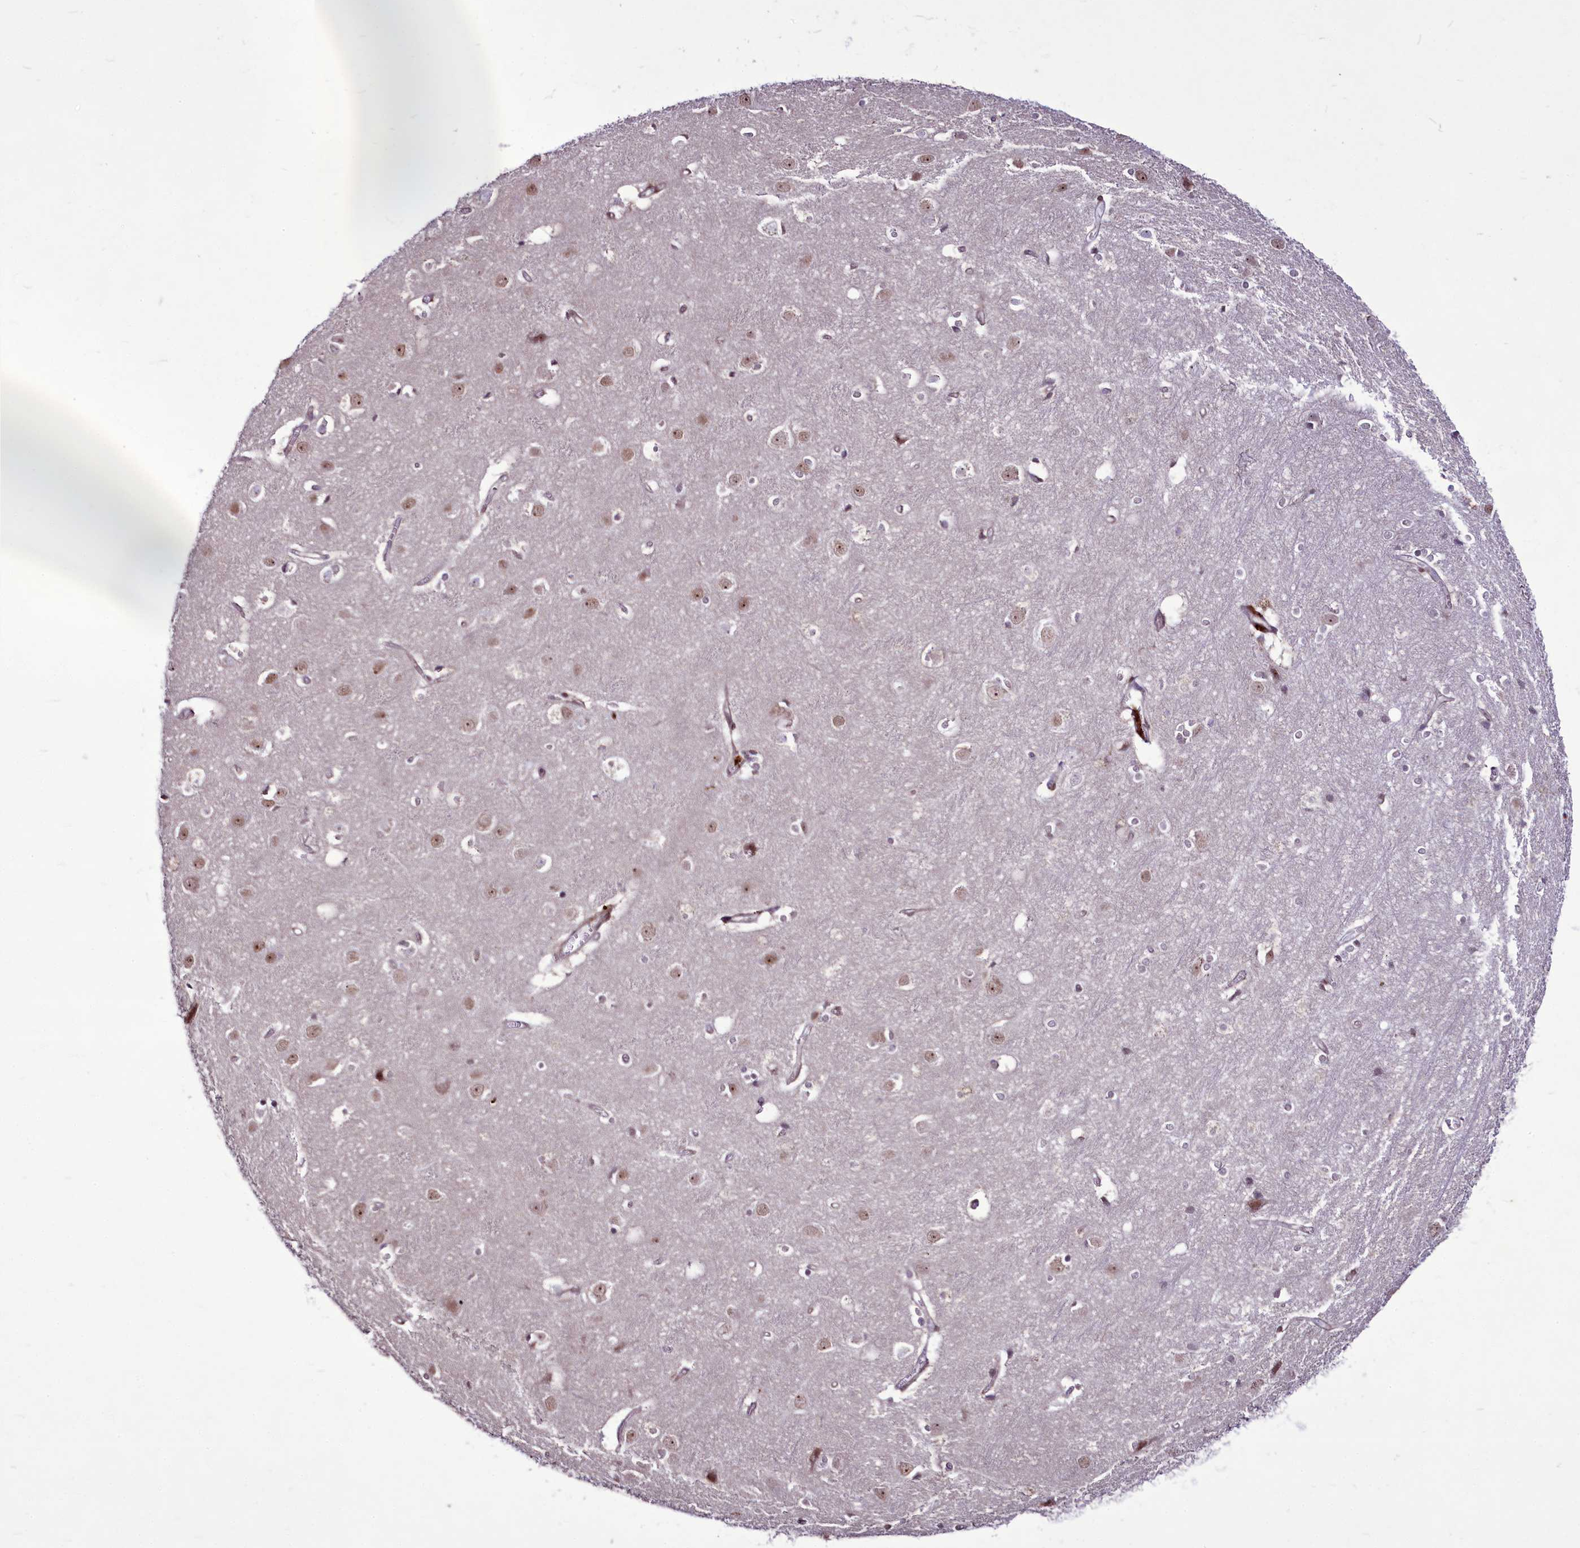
{"staining": {"intensity": "negative", "quantity": "none", "location": "none"}, "tissue": "cerebral cortex", "cell_type": "Endothelial cells", "image_type": "normal", "snomed": [{"axis": "morphology", "description": "Normal tissue, NOS"}, {"axis": "topography", "description": "Cerebral cortex"}], "caption": "Protein analysis of unremarkable cerebral cortex shows no significant staining in endothelial cells.", "gene": "RSBN1", "patient": {"sex": "male", "age": 54}}